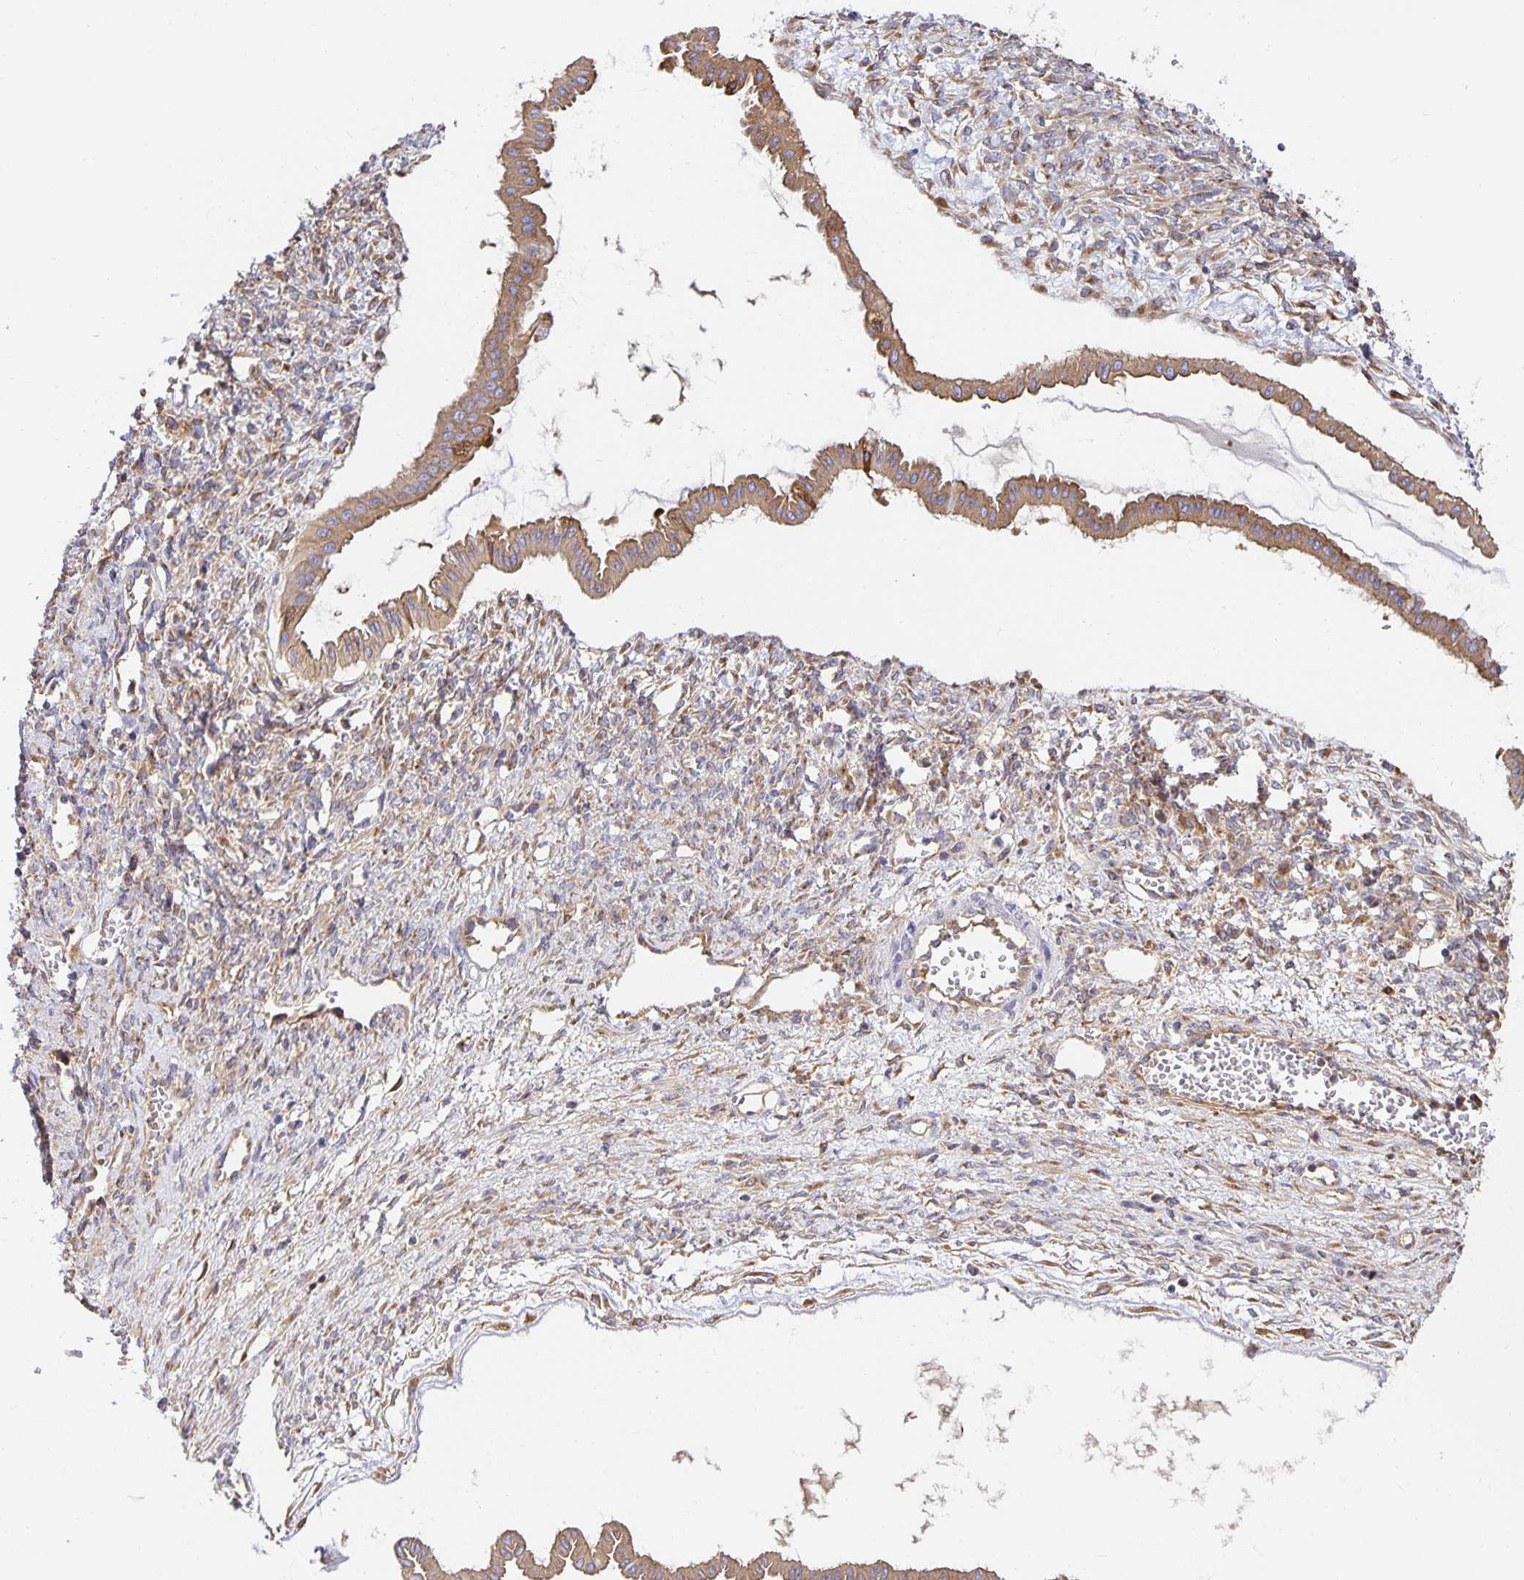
{"staining": {"intensity": "moderate", "quantity": ">75%", "location": "cytoplasmic/membranous"}, "tissue": "ovarian cancer", "cell_type": "Tumor cells", "image_type": "cancer", "snomed": [{"axis": "morphology", "description": "Cystadenocarcinoma, mucinous, NOS"}, {"axis": "topography", "description": "Ovary"}], "caption": "Immunohistochemical staining of human mucinous cystadenocarcinoma (ovarian) demonstrates medium levels of moderate cytoplasmic/membranous expression in approximately >75% of tumor cells.", "gene": "USO1", "patient": {"sex": "female", "age": 73}}